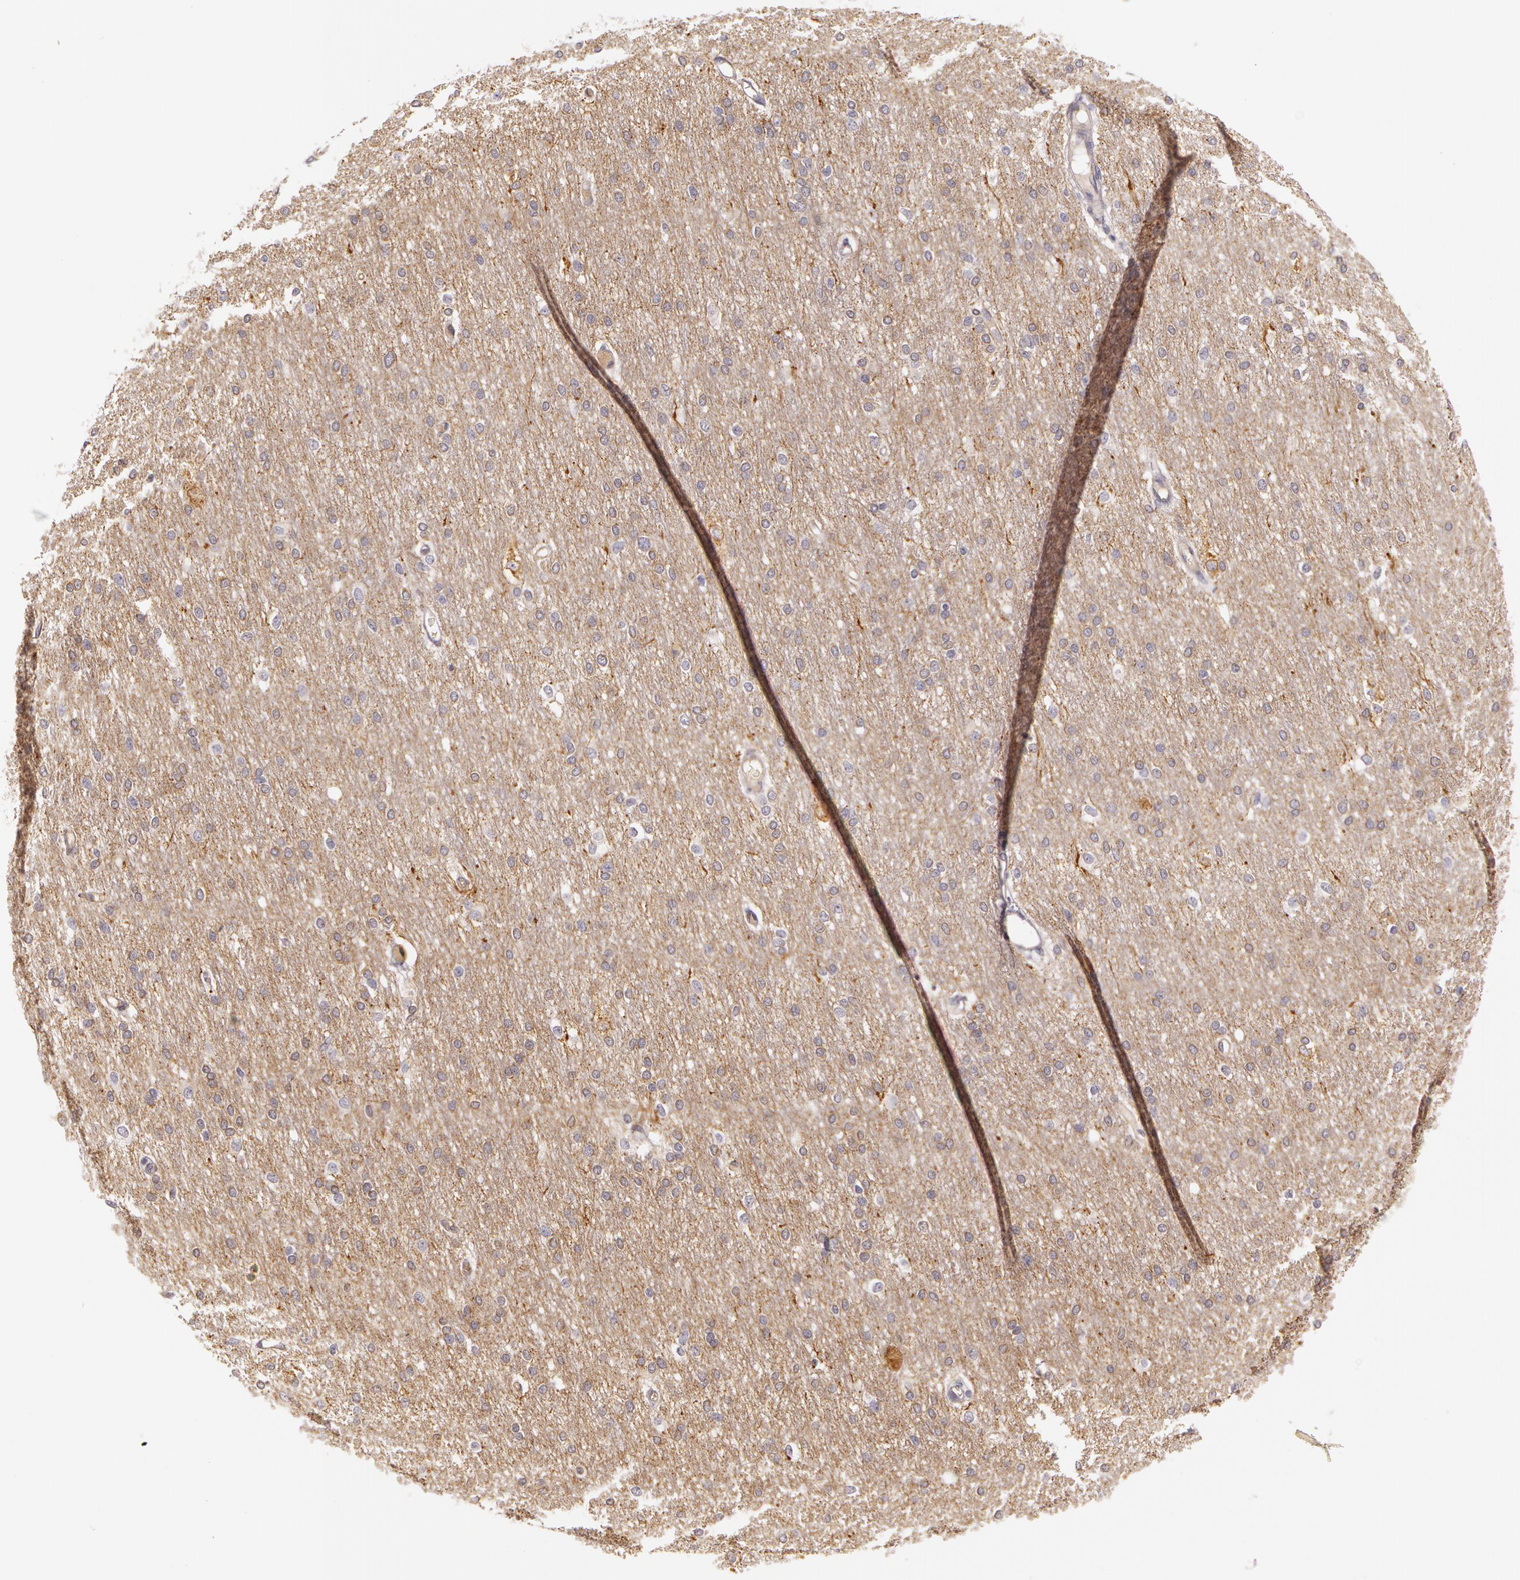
{"staining": {"intensity": "weak", "quantity": "25%-75%", "location": "cytoplasmic/membranous"}, "tissue": "cerebral cortex", "cell_type": "Endothelial cells", "image_type": "normal", "snomed": [{"axis": "morphology", "description": "Normal tissue, NOS"}, {"axis": "morphology", "description": "Inflammation, NOS"}, {"axis": "topography", "description": "Cerebral cortex"}], "caption": "Cerebral cortex stained for a protein (brown) shows weak cytoplasmic/membranous positive expression in about 25%-75% of endothelial cells.", "gene": "APP", "patient": {"sex": "male", "age": 6}}